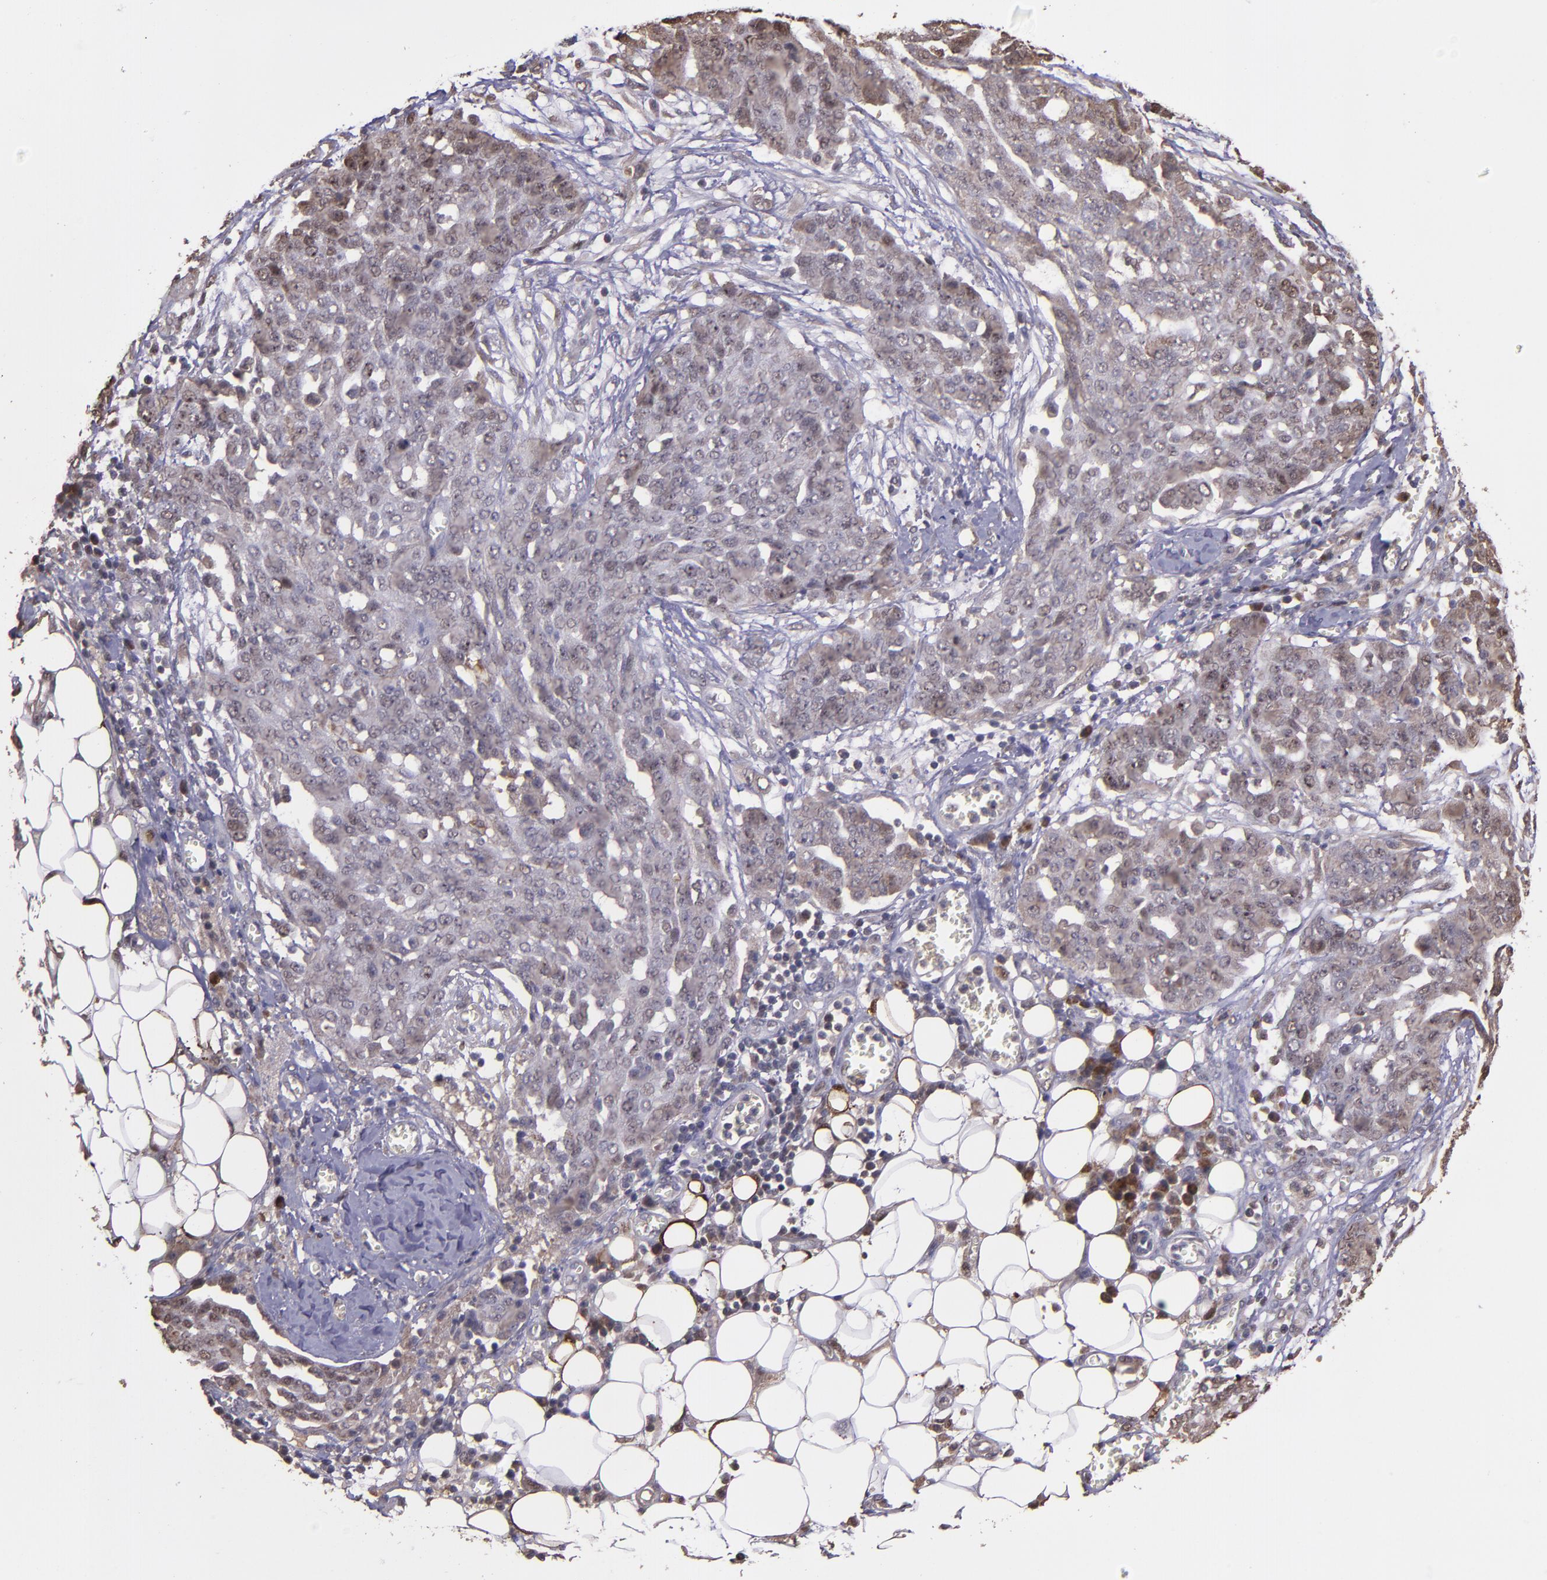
{"staining": {"intensity": "weak", "quantity": "25%-75%", "location": "cytoplasmic/membranous"}, "tissue": "ovarian cancer", "cell_type": "Tumor cells", "image_type": "cancer", "snomed": [{"axis": "morphology", "description": "Cystadenocarcinoma, serous, NOS"}, {"axis": "topography", "description": "Soft tissue"}, {"axis": "topography", "description": "Ovary"}], "caption": "Immunohistochemical staining of serous cystadenocarcinoma (ovarian) reveals low levels of weak cytoplasmic/membranous staining in about 25%-75% of tumor cells.", "gene": "SERPINF2", "patient": {"sex": "female", "age": 57}}